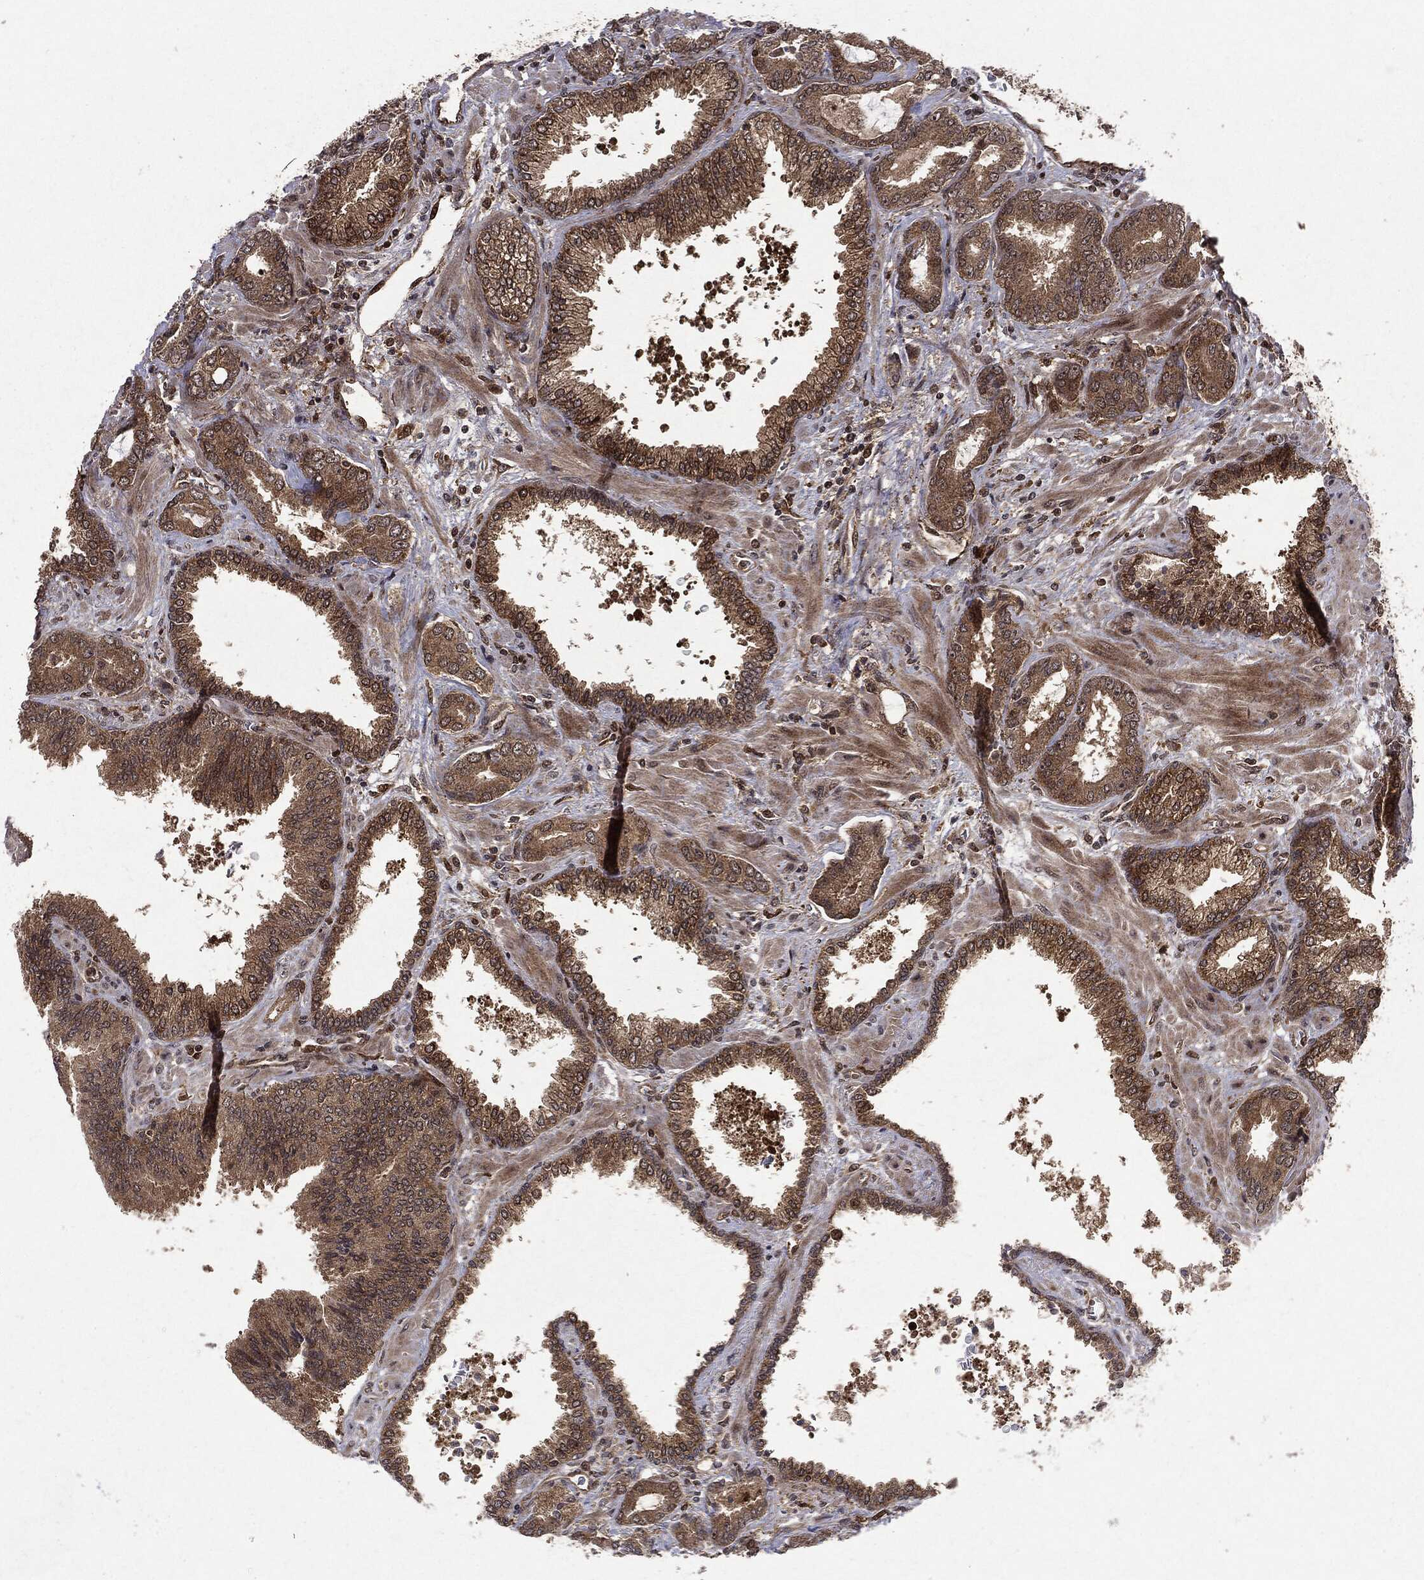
{"staining": {"intensity": "moderate", "quantity": ">75%", "location": "cytoplasmic/membranous"}, "tissue": "prostate cancer", "cell_type": "Tumor cells", "image_type": "cancer", "snomed": [{"axis": "morphology", "description": "Adenocarcinoma, Low grade"}, {"axis": "topography", "description": "Prostate"}], "caption": "A brown stain labels moderate cytoplasmic/membranous expression of a protein in prostate low-grade adenocarcinoma tumor cells.", "gene": "OTUB1", "patient": {"sex": "male", "age": 68}}